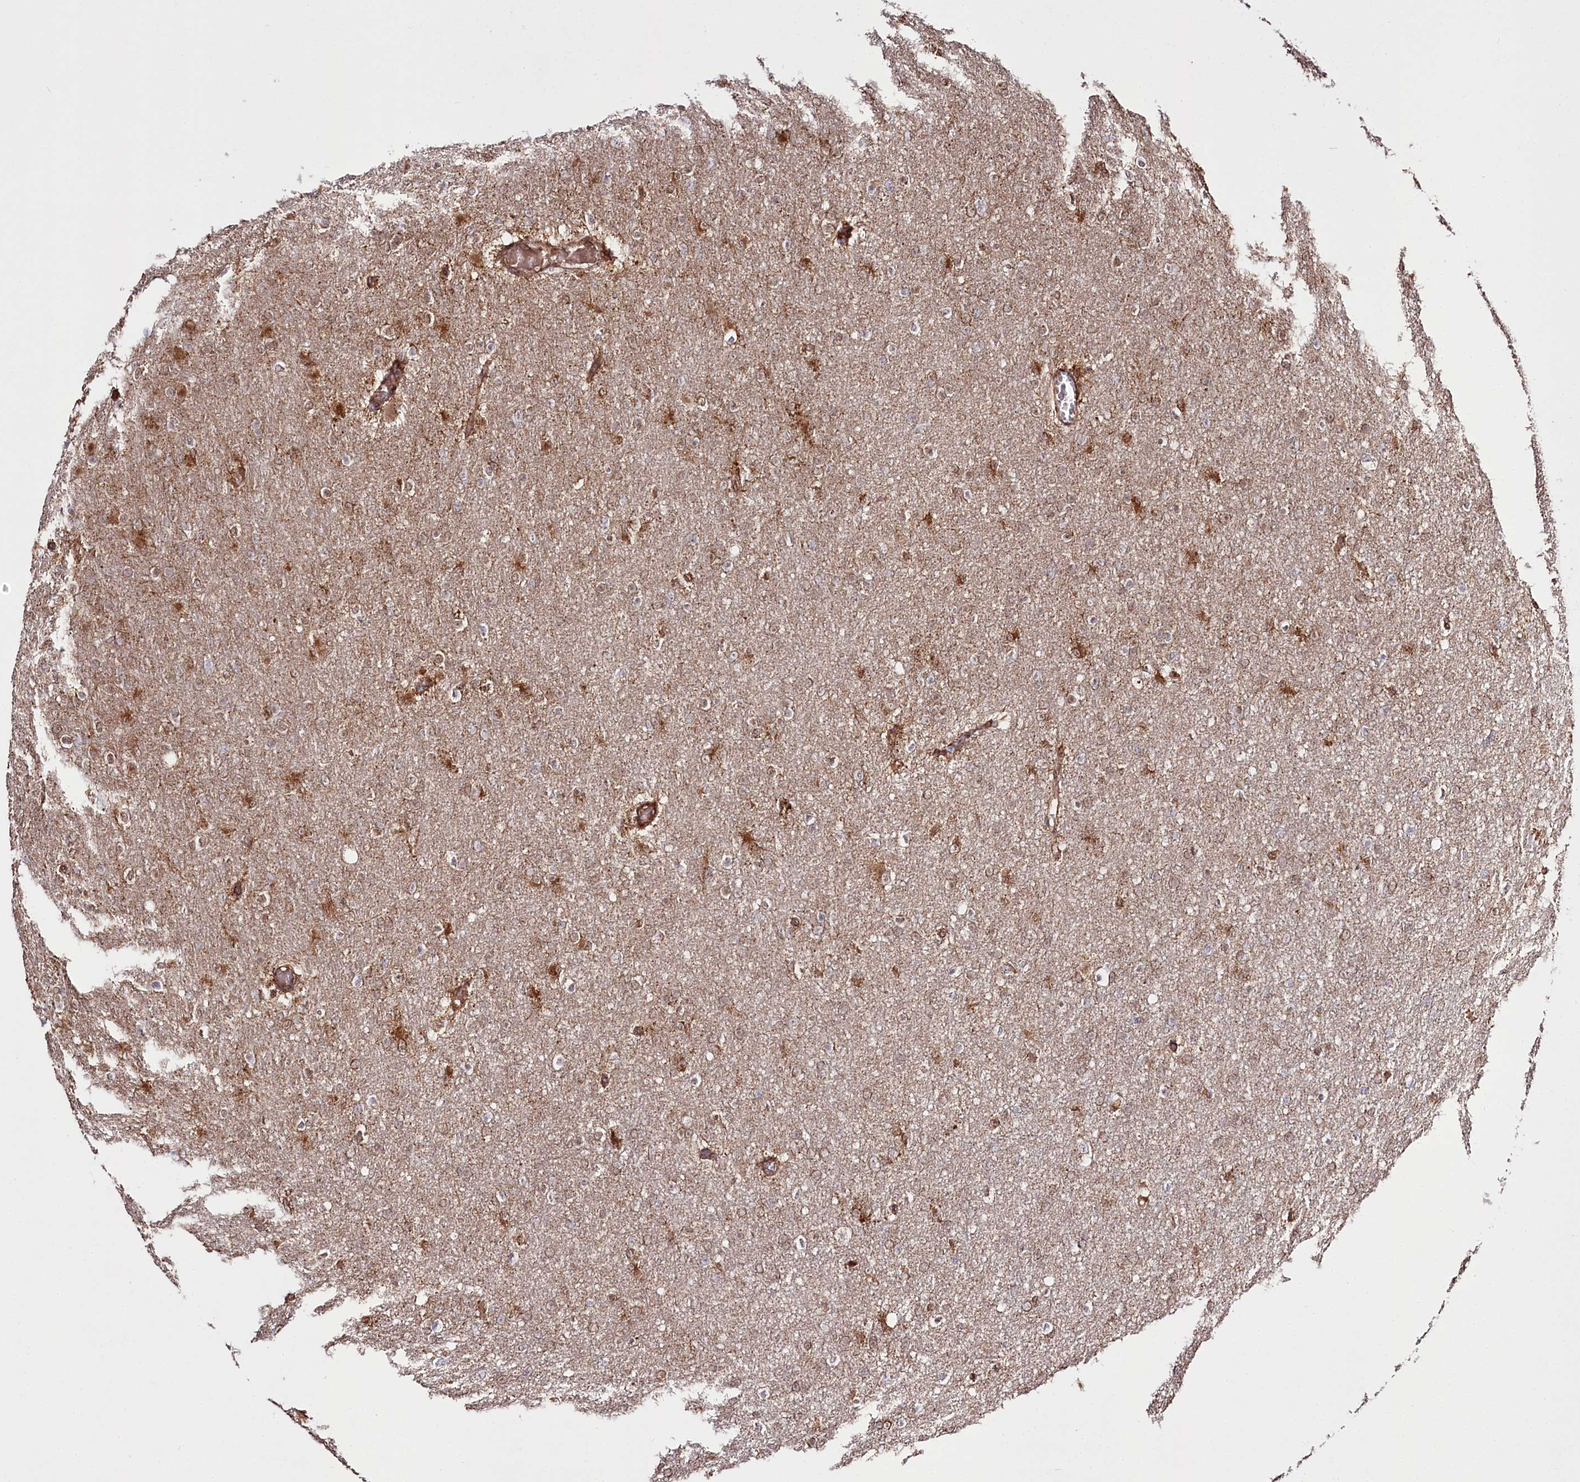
{"staining": {"intensity": "moderate", "quantity": "25%-75%", "location": "cytoplasmic/membranous"}, "tissue": "glioma", "cell_type": "Tumor cells", "image_type": "cancer", "snomed": [{"axis": "morphology", "description": "Glioma, malignant, High grade"}, {"axis": "topography", "description": "Cerebral cortex"}], "caption": "An immunohistochemistry (IHC) micrograph of tumor tissue is shown. Protein staining in brown shows moderate cytoplasmic/membranous positivity in glioma within tumor cells.", "gene": "REXO2", "patient": {"sex": "female", "age": 36}}